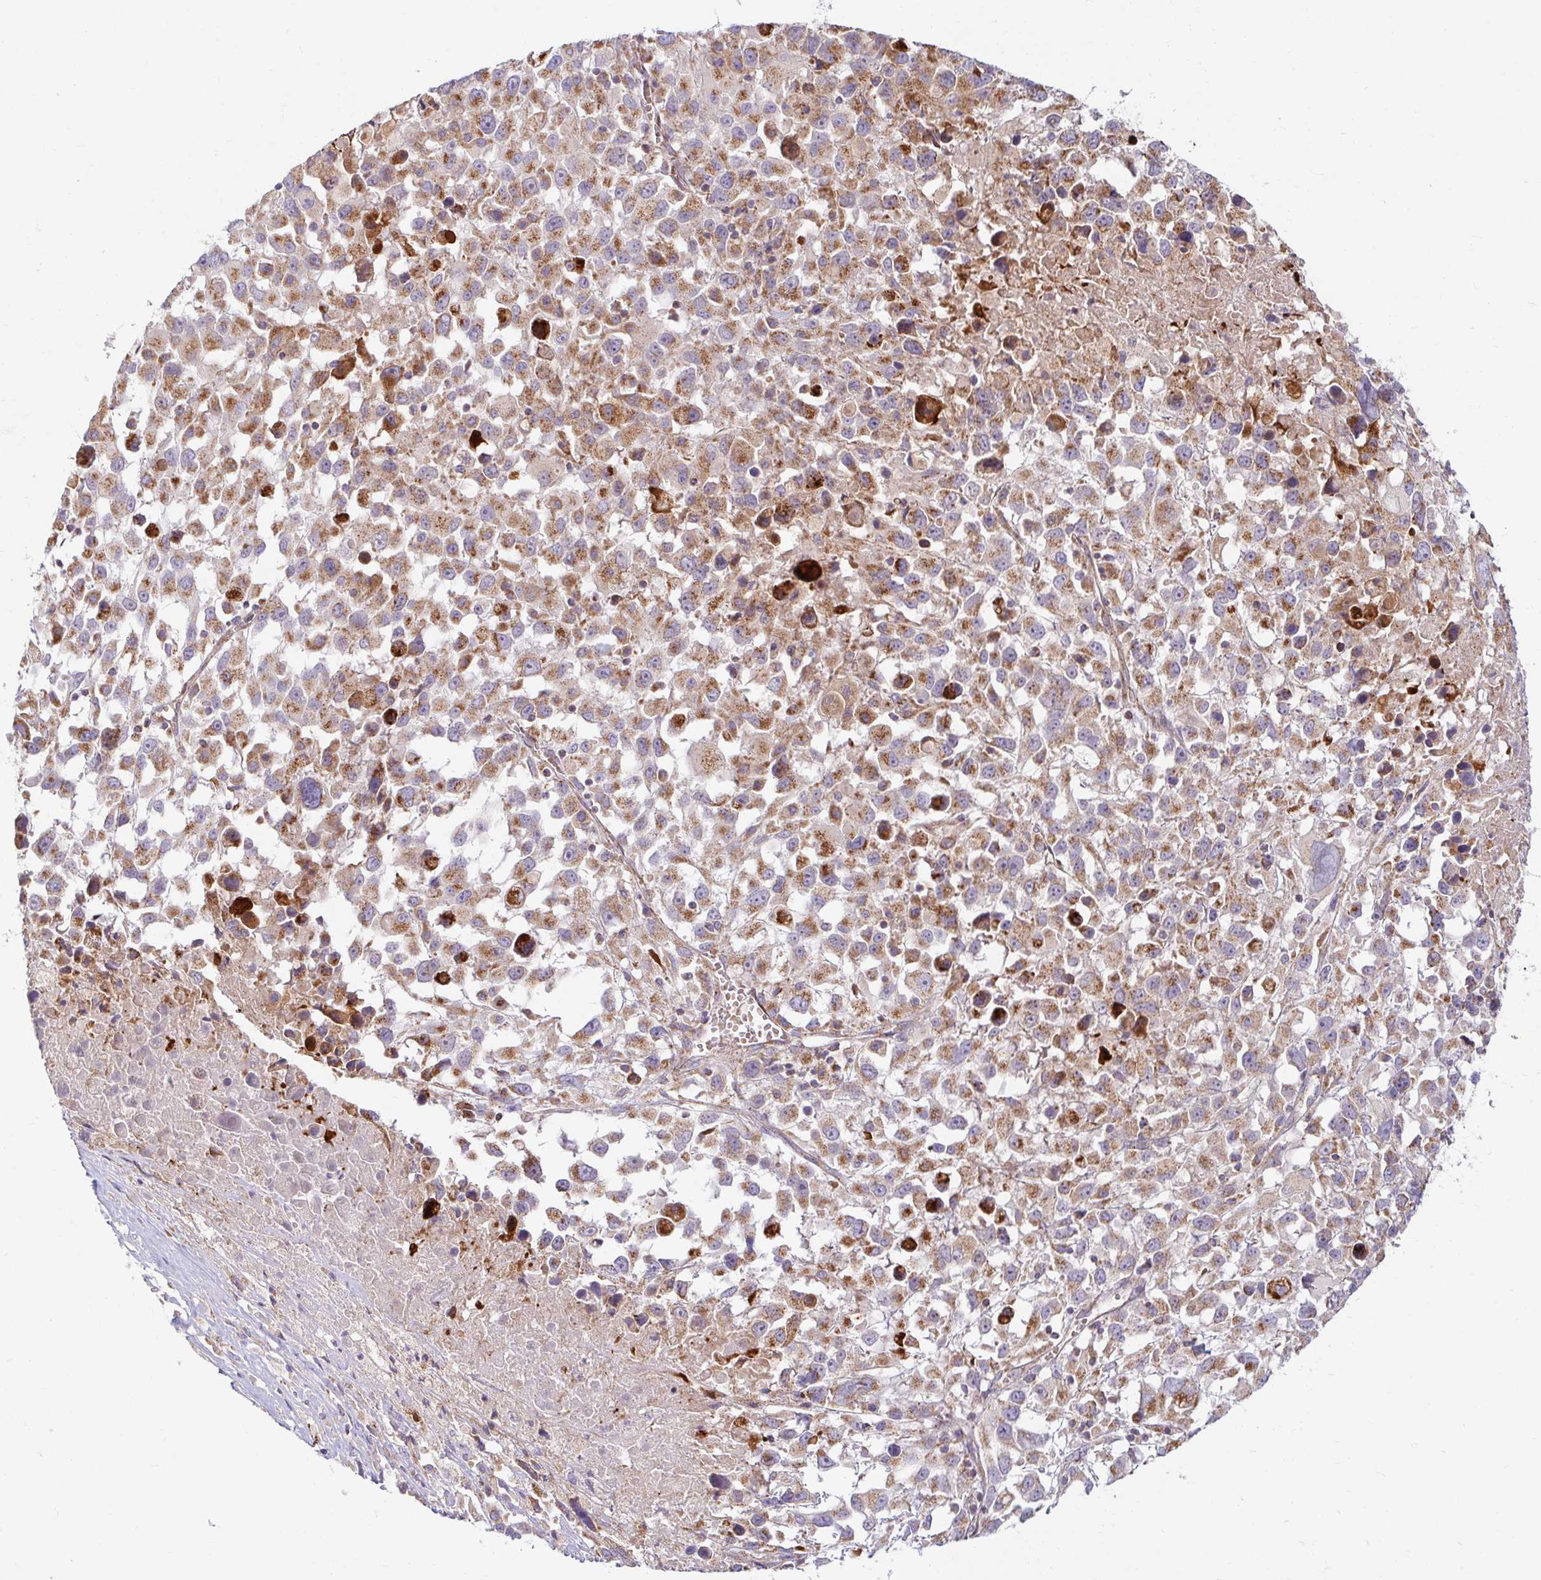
{"staining": {"intensity": "moderate", "quantity": ">75%", "location": "cytoplasmic/membranous"}, "tissue": "melanoma", "cell_type": "Tumor cells", "image_type": "cancer", "snomed": [{"axis": "morphology", "description": "Malignant melanoma, Metastatic site"}, {"axis": "topography", "description": "Soft tissue"}], "caption": "Human melanoma stained for a protein (brown) exhibits moderate cytoplasmic/membranous positive positivity in approximately >75% of tumor cells.", "gene": "SKP2", "patient": {"sex": "male", "age": 50}}